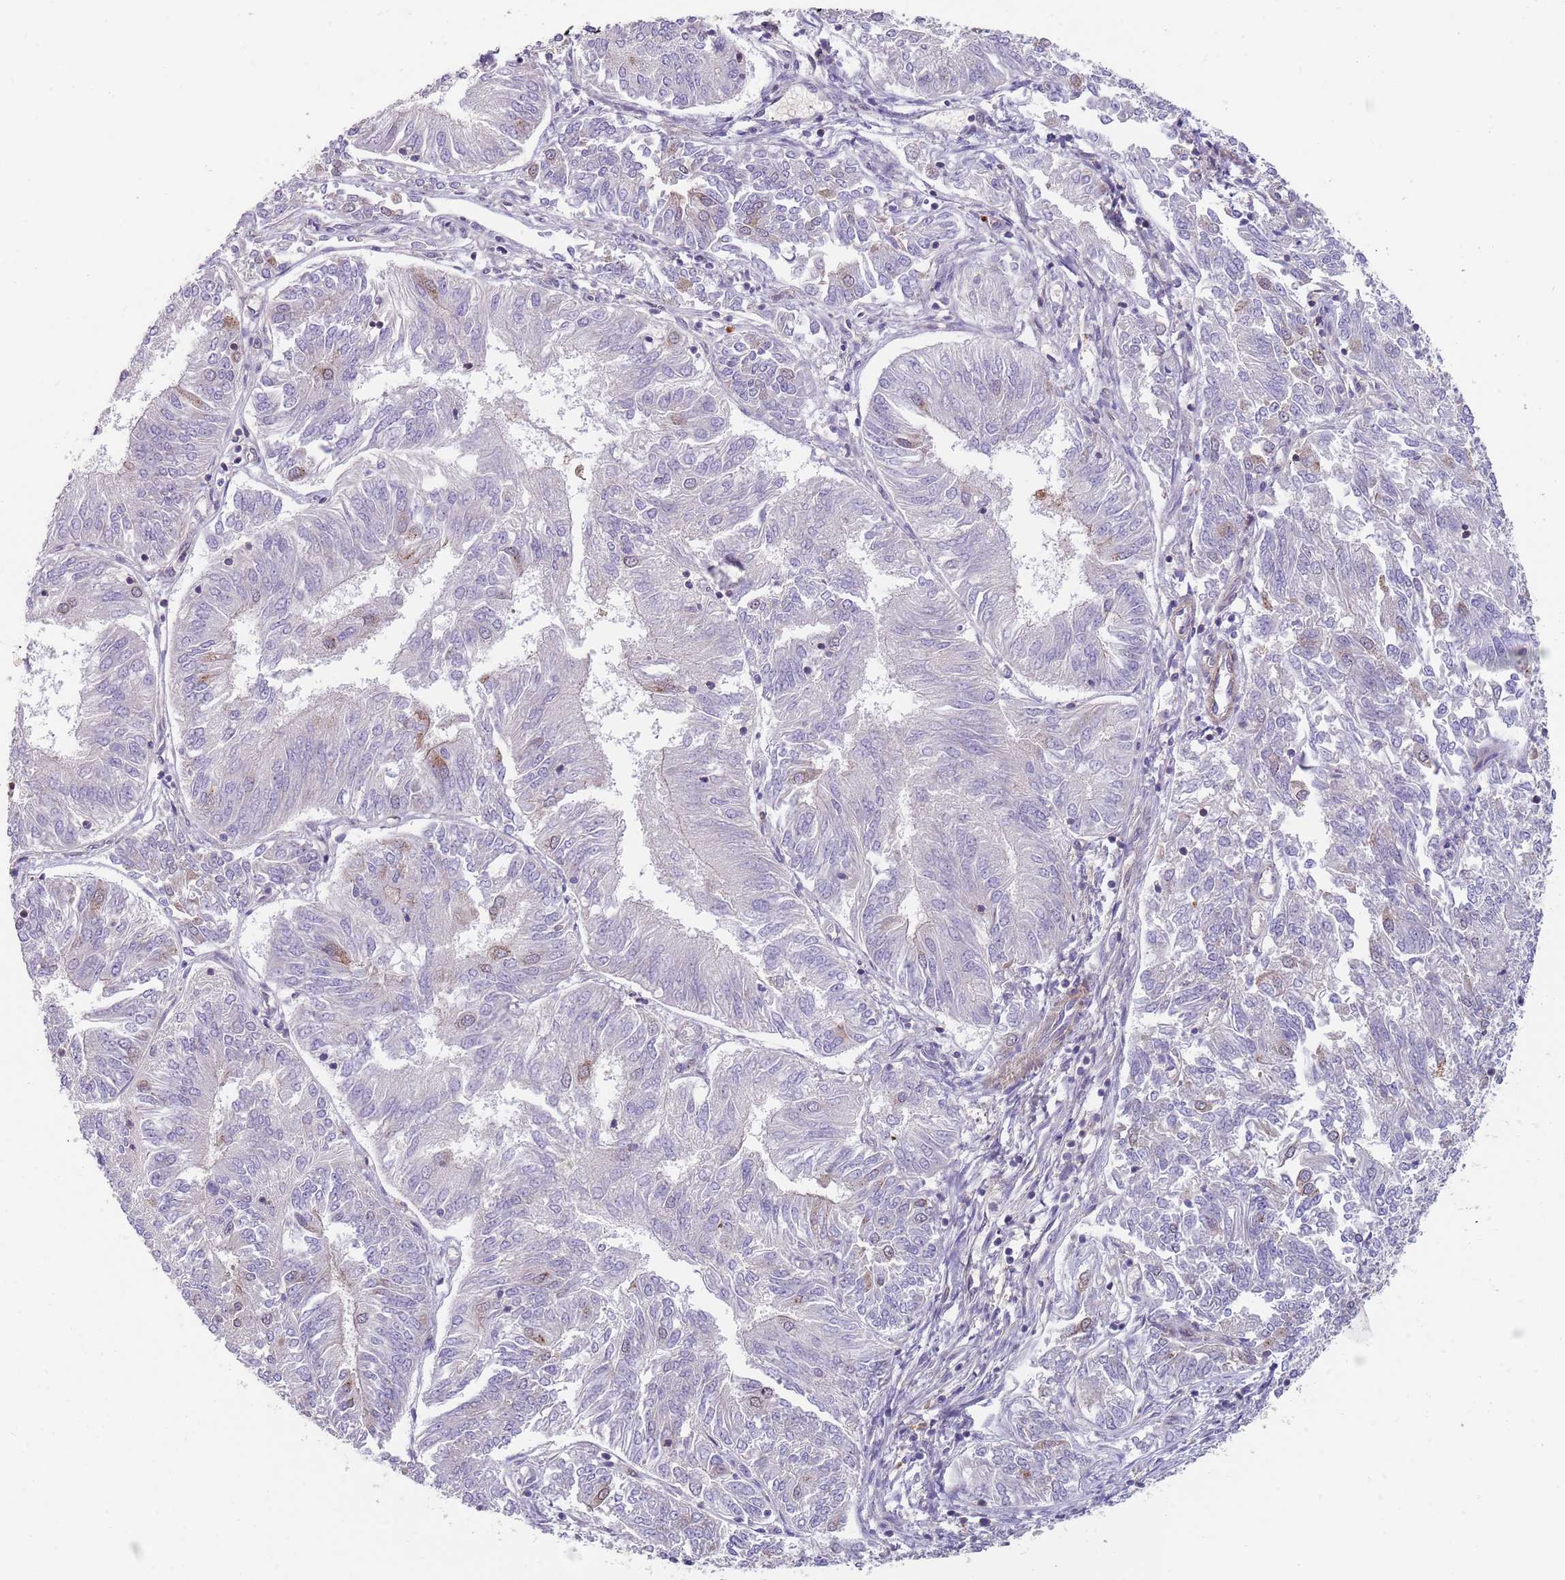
{"staining": {"intensity": "weak", "quantity": "<25%", "location": "cytoplasmic/membranous"}, "tissue": "endometrial cancer", "cell_type": "Tumor cells", "image_type": "cancer", "snomed": [{"axis": "morphology", "description": "Adenocarcinoma, NOS"}, {"axis": "topography", "description": "Endometrium"}], "caption": "Adenocarcinoma (endometrial) was stained to show a protein in brown. There is no significant staining in tumor cells.", "gene": "GGA1", "patient": {"sex": "female", "age": 58}}